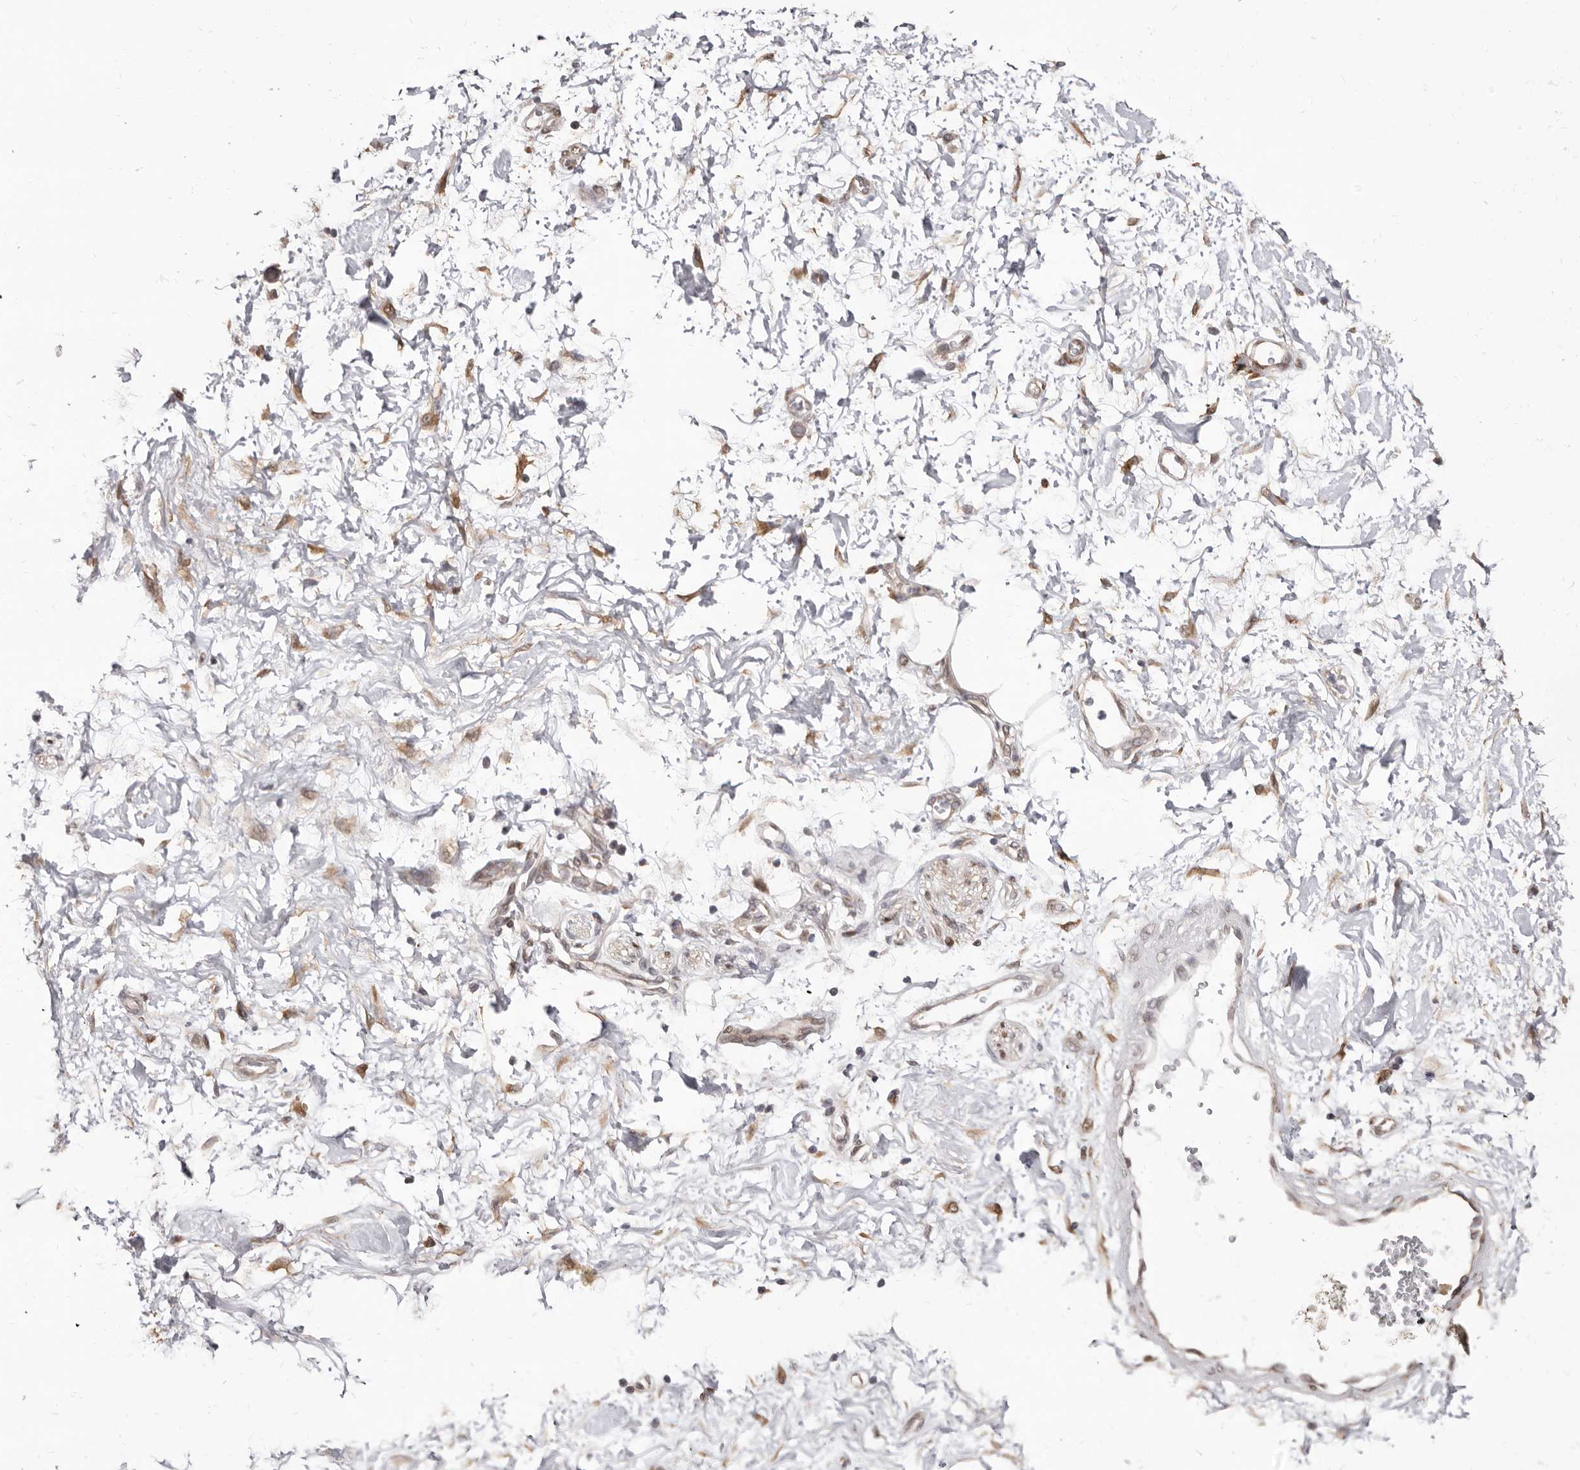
{"staining": {"intensity": "moderate", "quantity": ">75%", "location": "cytoplasmic/membranous,nuclear"}, "tissue": "soft tissue", "cell_type": "Chondrocytes", "image_type": "normal", "snomed": [{"axis": "morphology", "description": "Normal tissue, NOS"}, {"axis": "morphology", "description": "Adenocarcinoma, NOS"}, {"axis": "topography", "description": "Pancreas"}, {"axis": "topography", "description": "Peripheral nerve tissue"}], "caption": "Immunohistochemical staining of benign soft tissue reveals moderate cytoplasmic/membranous,nuclear protein staining in approximately >75% of chondrocytes.", "gene": "KHDRBS2", "patient": {"sex": "male", "age": 59}}